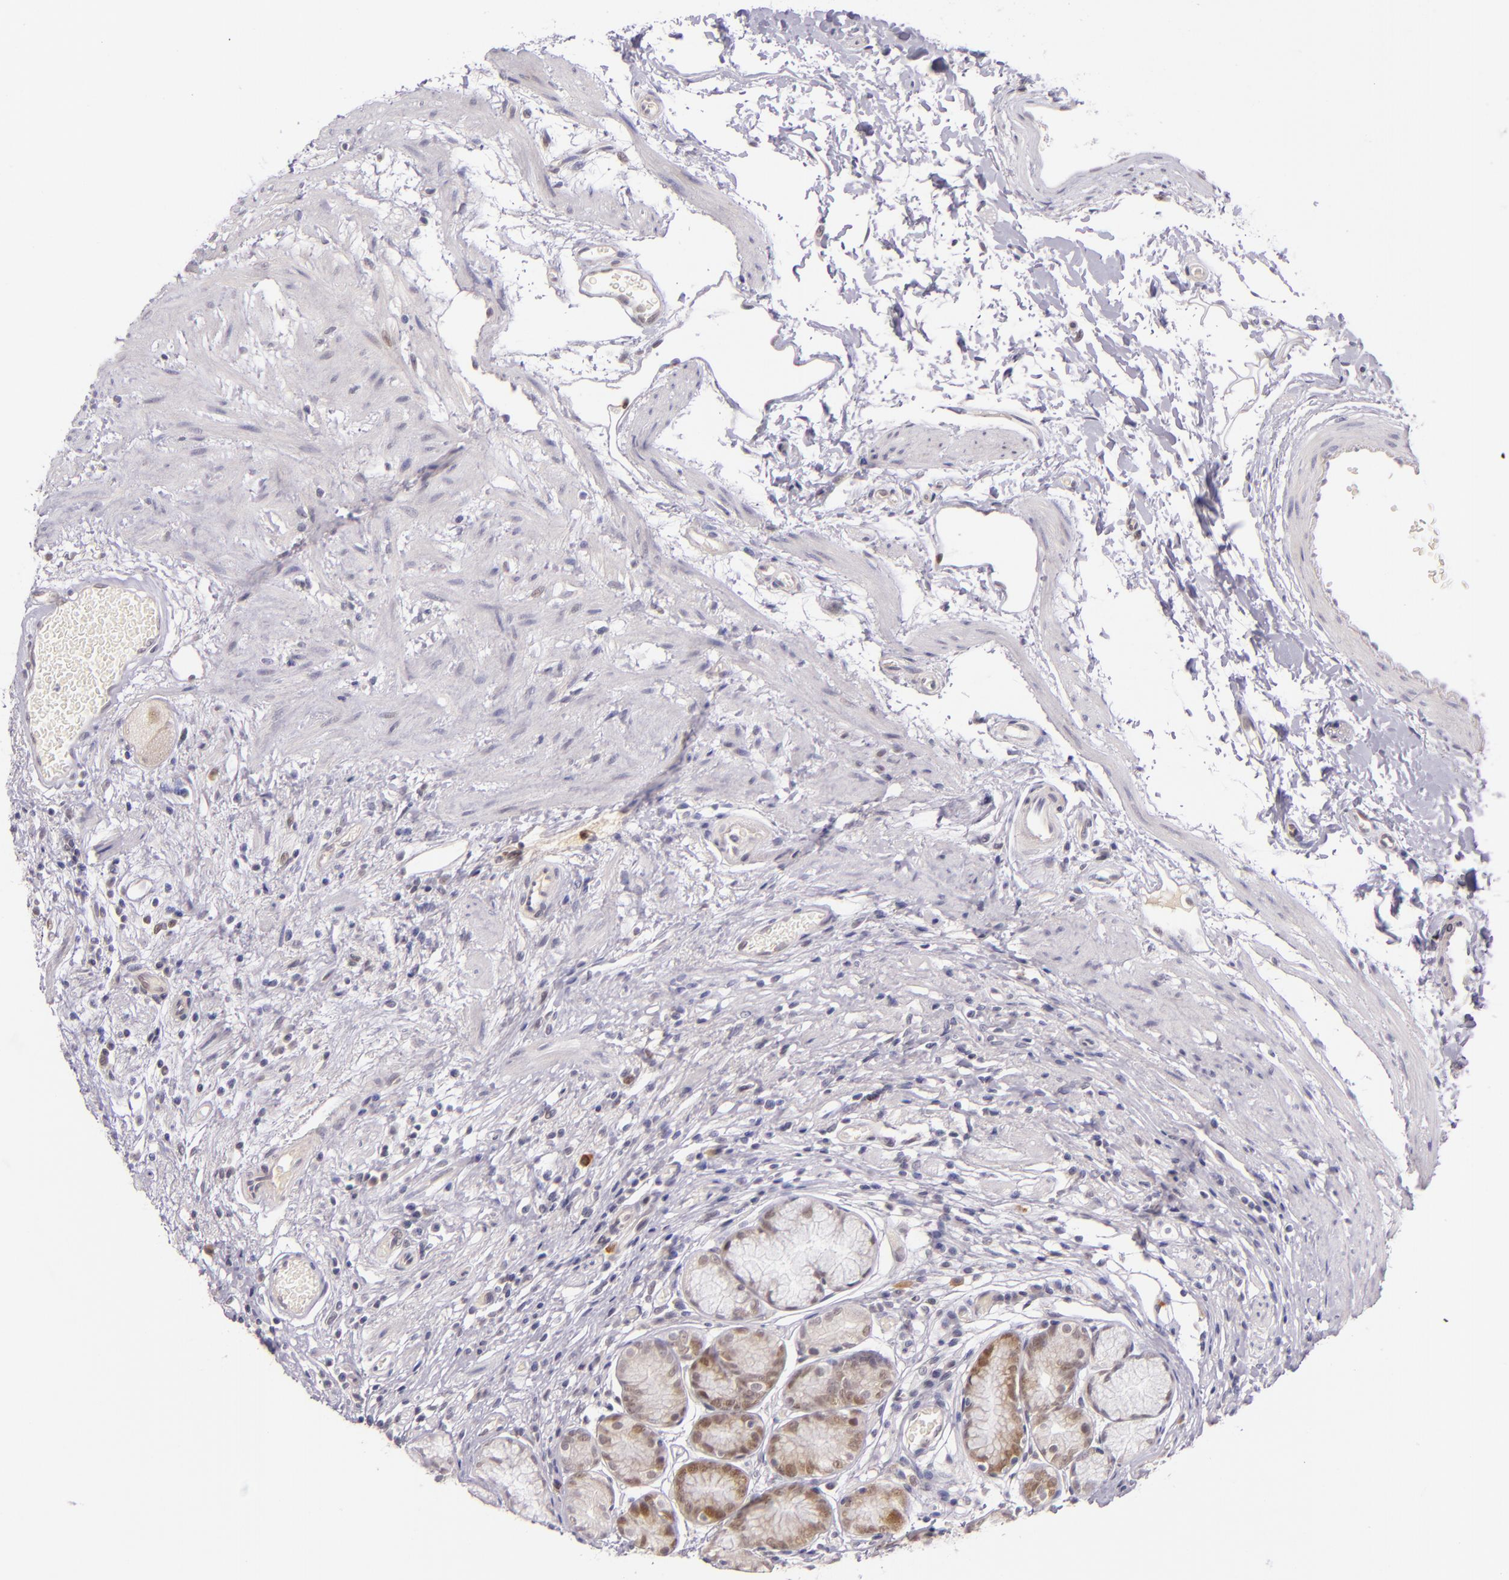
{"staining": {"intensity": "moderate", "quantity": "25%-75%", "location": "cytoplasmic/membranous,nuclear"}, "tissue": "stomach", "cell_type": "Glandular cells", "image_type": "normal", "snomed": [{"axis": "morphology", "description": "Normal tissue, NOS"}, {"axis": "morphology", "description": "Inflammation, NOS"}, {"axis": "topography", "description": "Stomach, lower"}], "caption": "Stomach stained with DAB (3,3'-diaminobenzidine) immunohistochemistry (IHC) shows medium levels of moderate cytoplasmic/membranous,nuclear expression in approximately 25%-75% of glandular cells.", "gene": "CSE1L", "patient": {"sex": "male", "age": 59}}